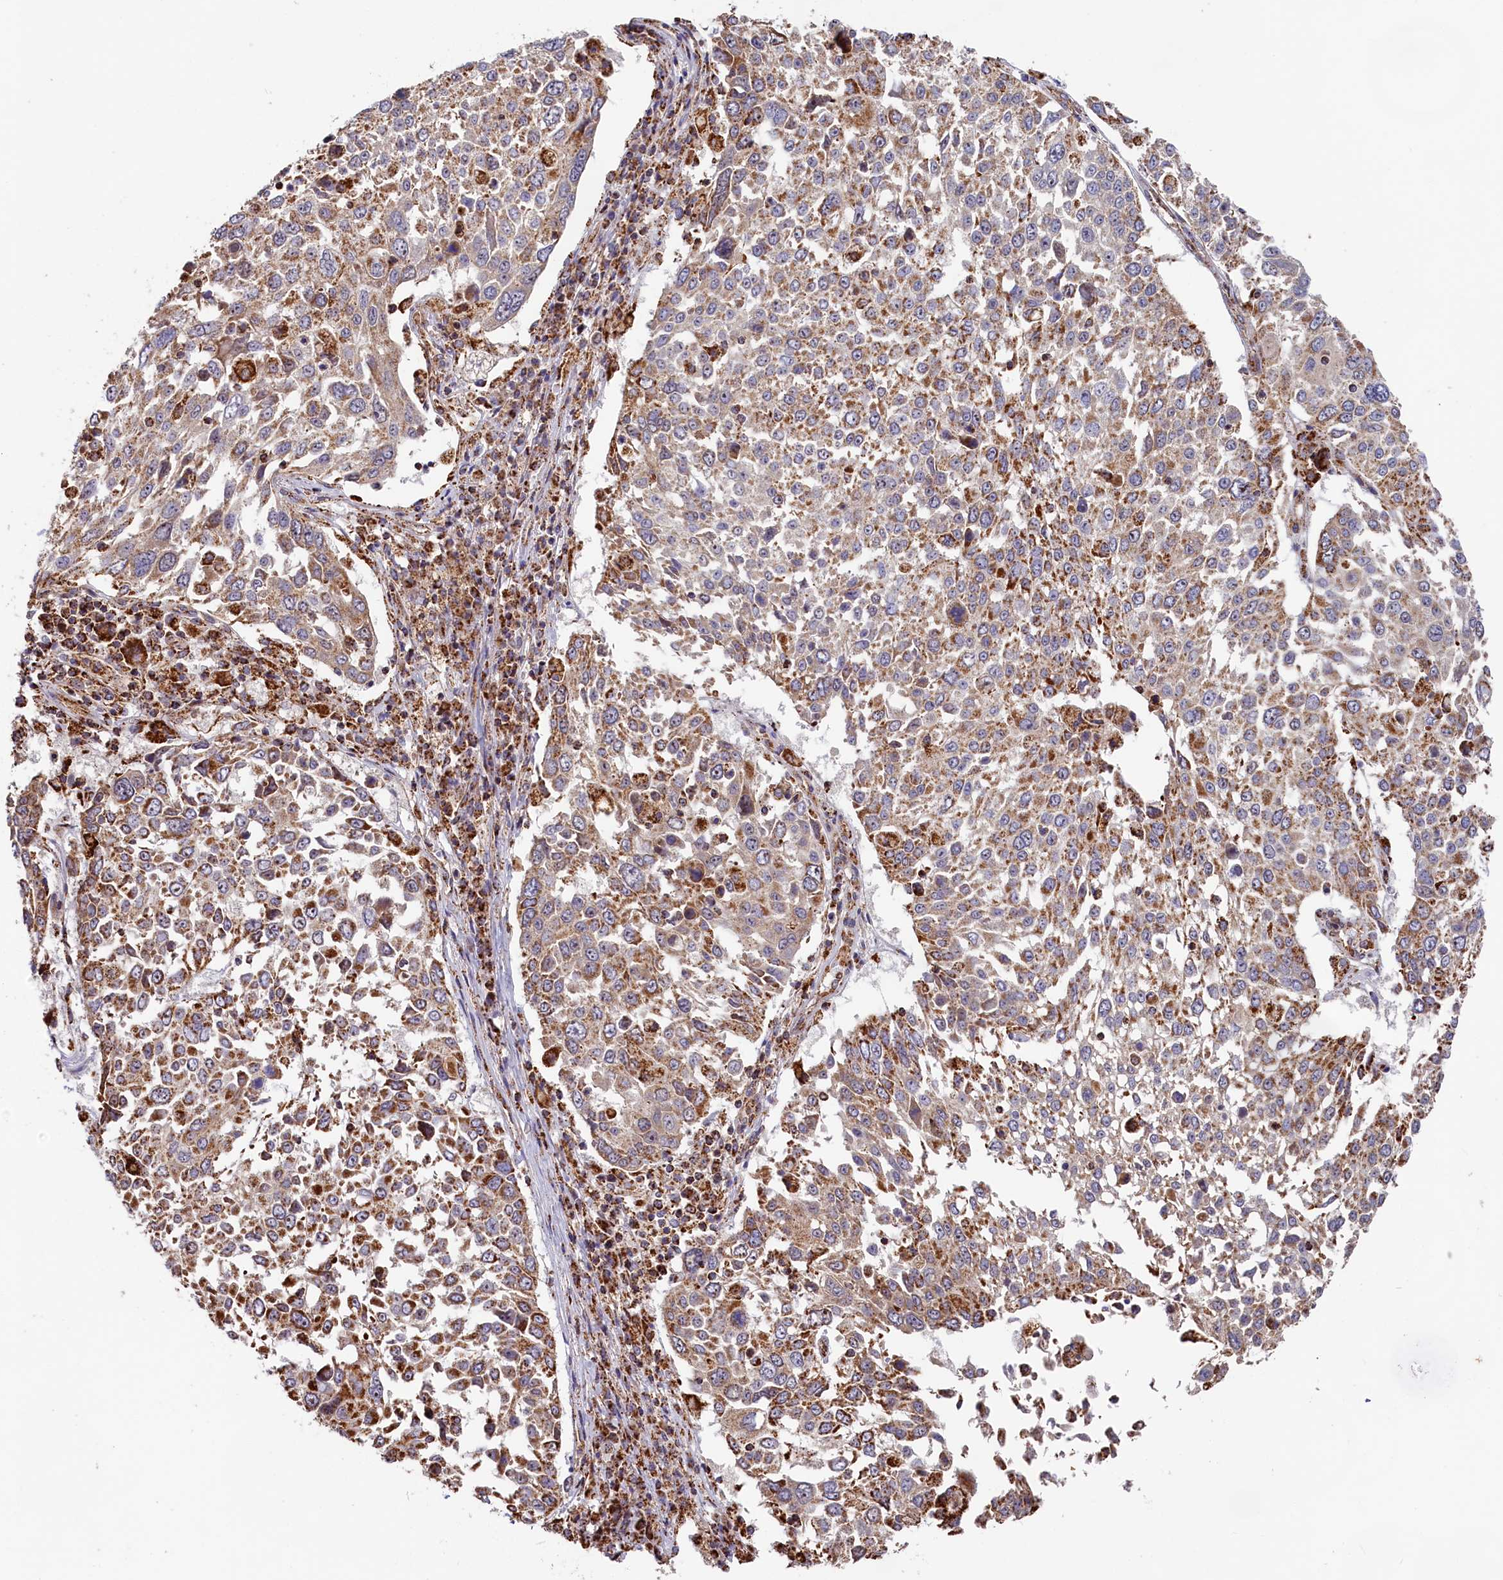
{"staining": {"intensity": "moderate", "quantity": ">75%", "location": "cytoplasmic/membranous"}, "tissue": "lung cancer", "cell_type": "Tumor cells", "image_type": "cancer", "snomed": [{"axis": "morphology", "description": "Squamous cell carcinoma, NOS"}, {"axis": "topography", "description": "Lung"}], "caption": "Squamous cell carcinoma (lung) tissue reveals moderate cytoplasmic/membranous expression in about >75% of tumor cells", "gene": "MACROD1", "patient": {"sex": "male", "age": 65}}